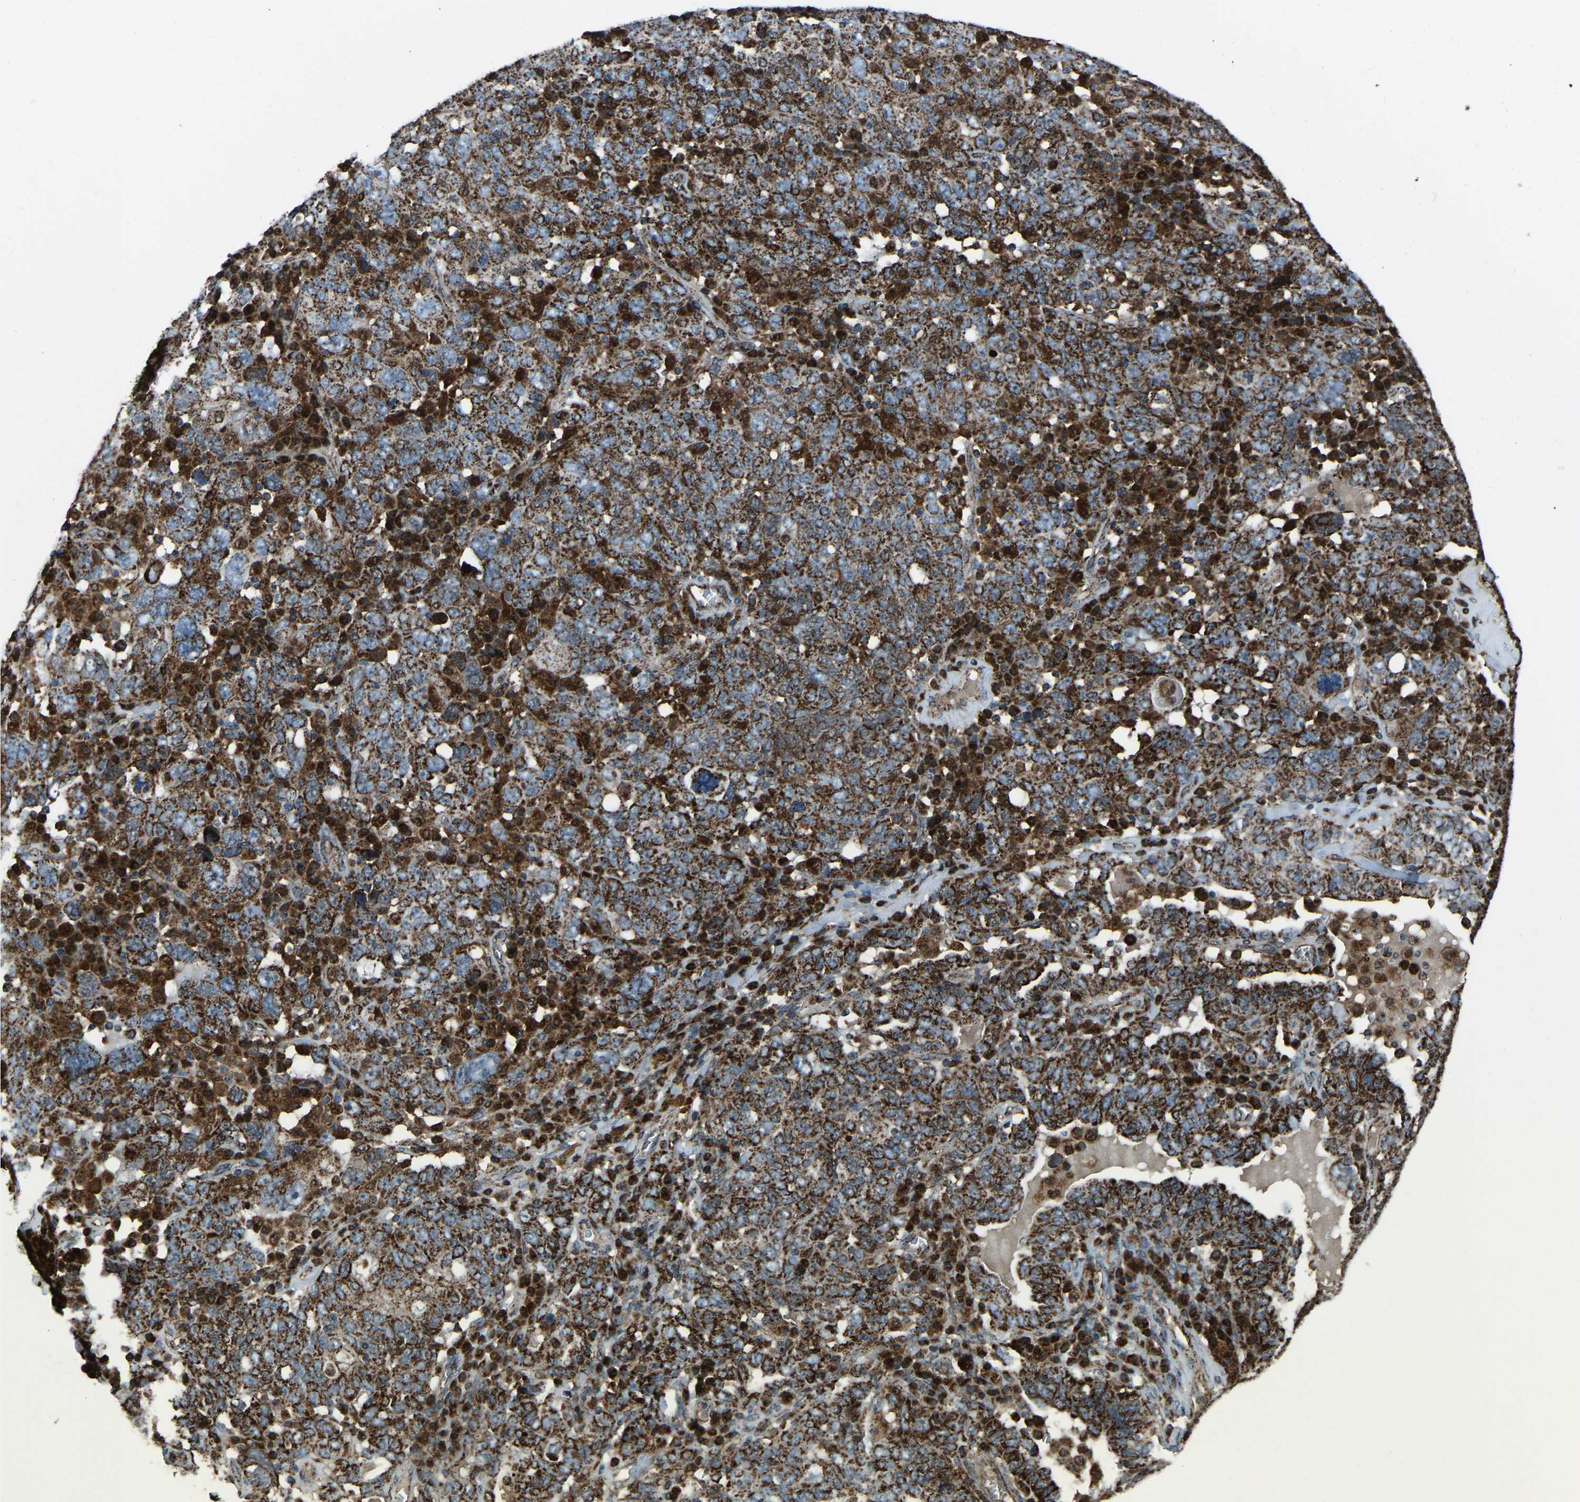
{"staining": {"intensity": "strong", "quantity": ">75%", "location": "cytoplasmic/membranous"}, "tissue": "ovarian cancer", "cell_type": "Tumor cells", "image_type": "cancer", "snomed": [{"axis": "morphology", "description": "Carcinoma, endometroid"}, {"axis": "topography", "description": "Ovary"}], "caption": "Protein staining demonstrates strong cytoplasmic/membranous positivity in approximately >75% of tumor cells in ovarian cancer. The staining was performed using DAB (3,3'-diaminobenzidine), with brown indicating positive protein expression. Nuclei are stained blue with hematoxylin.", "gene": "AKR1A1", "patient": {"sex": "female", "age": 62}}